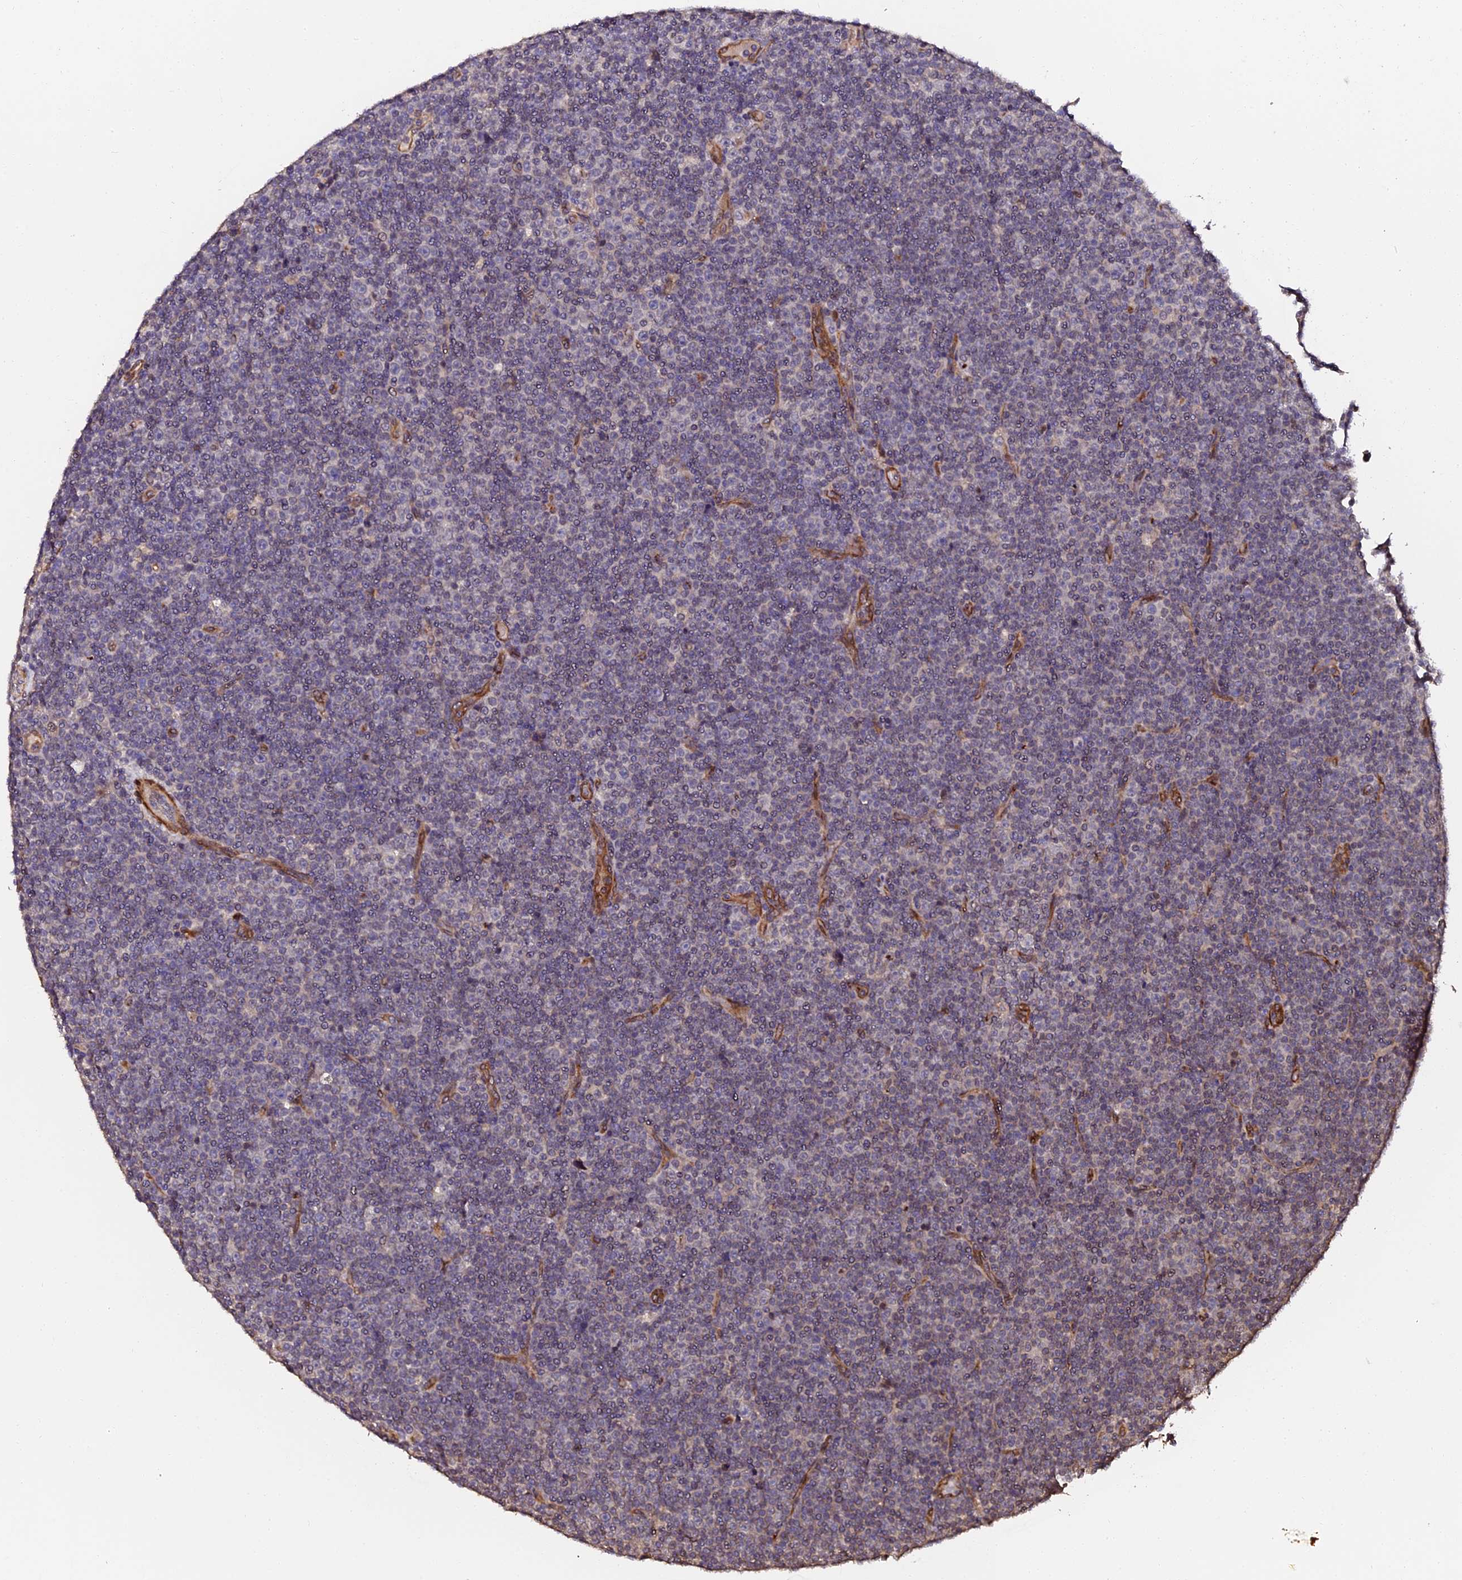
{"staining": {"intensity": "weak", "quantity": "<25%", "location": "cytoplasmic/membranous"}, "tissue": "lymphoma", "cell_type": "Tumor cells", "image_type": "cancer", "snomed": [{"axis": "morphology", "description": "Malignant lymphoma, non-Hodgkin's type, Low grade"}, {"axis": "topography", "description": "Lymph node"}], "caption": "There is no significant positivity in tumor cells of lymphoma. The staining is performed using DAB brown chromogen with nuclei counter-stained in using hematoxylin.", "gene": "TDO2", "patient": {"sex": "female", "age": 67}}